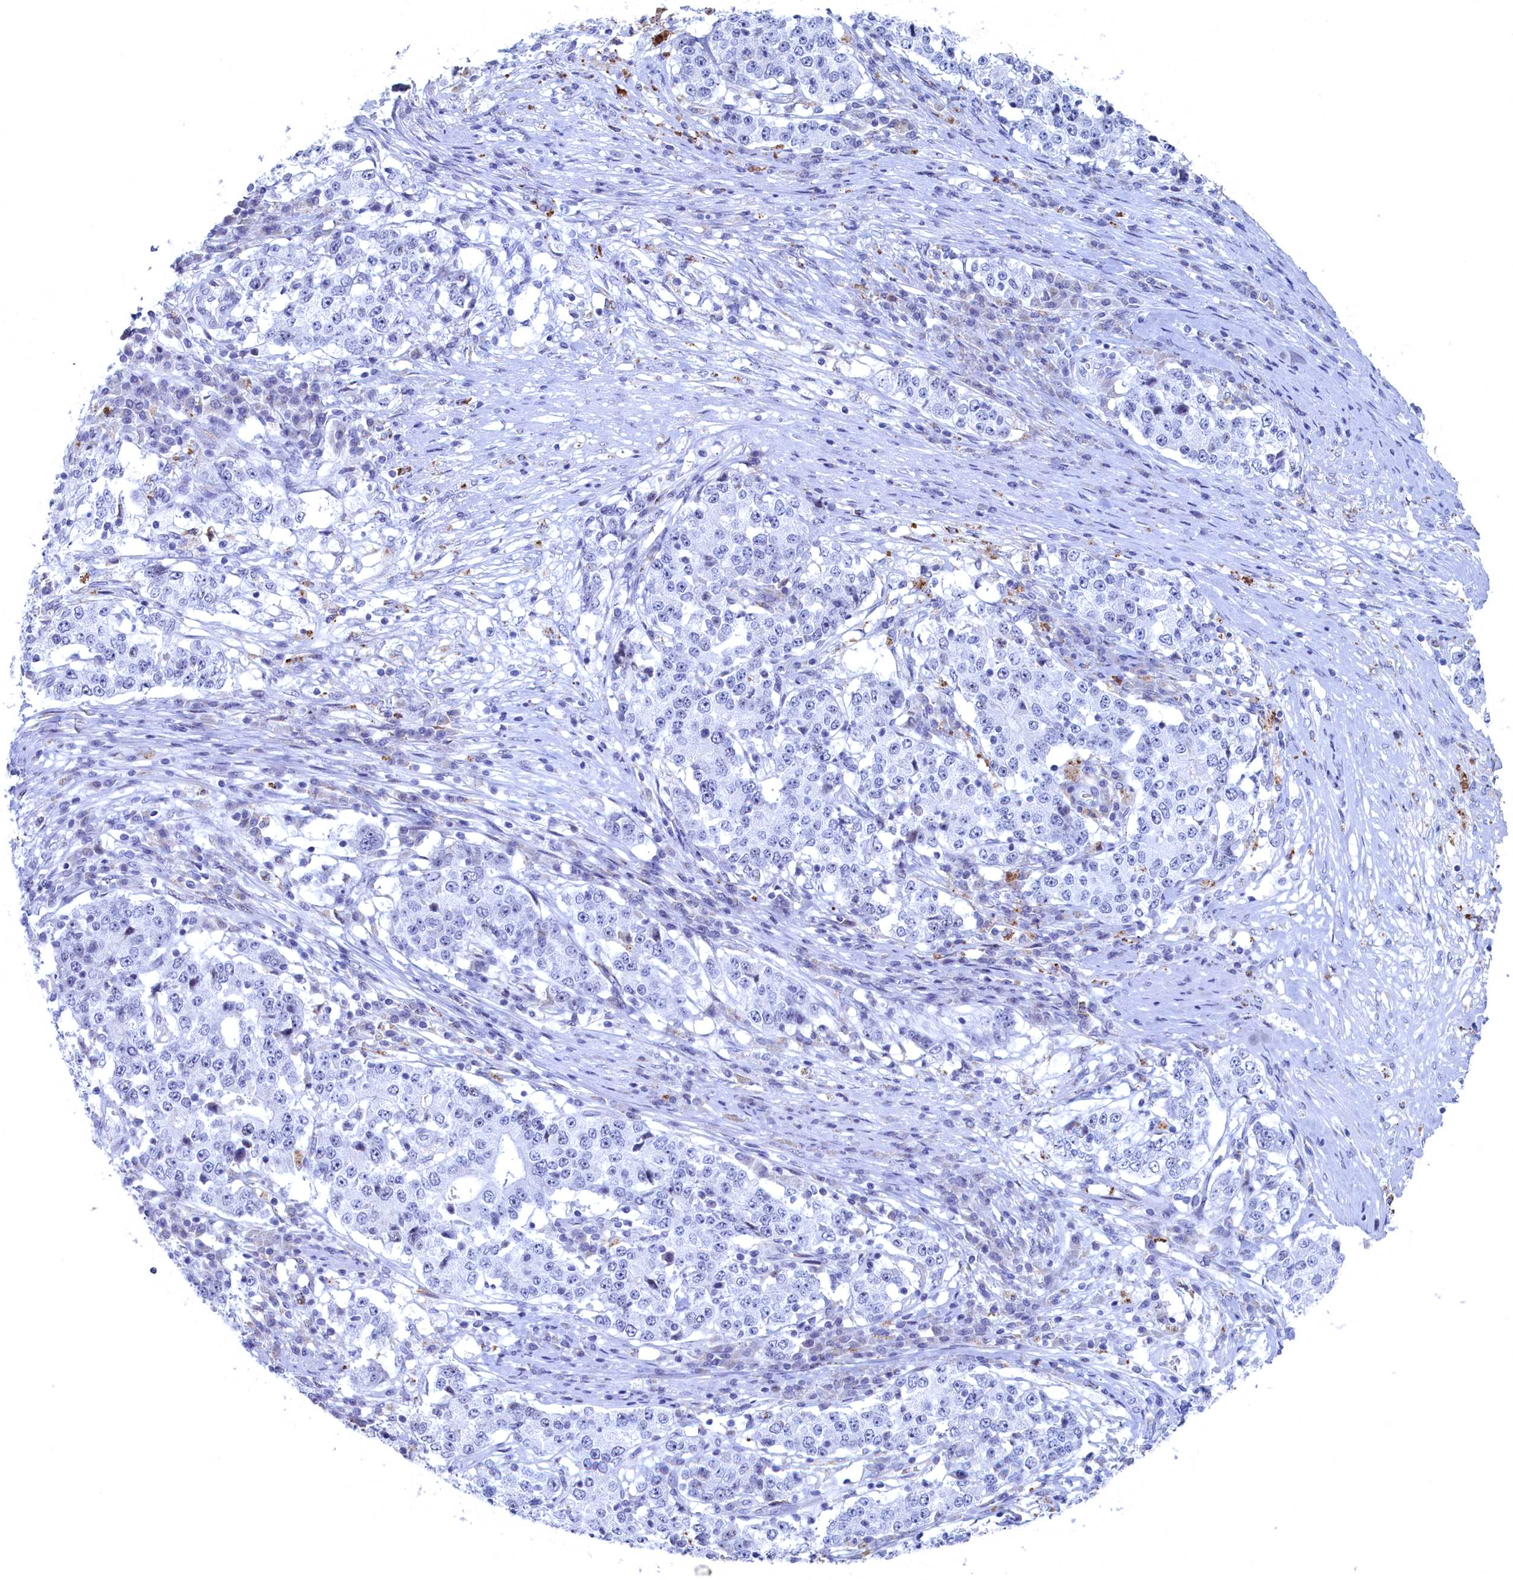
{"staining": {"intensity": "negative", "quantity": "none", "location": "none"}, "tissue": "stomach cancer", "cell_type": "Tumor cells", "image_type": "cancer", "snomed": [{"axis": "morphology", "description": "Adenocarcinoma, NOS"}, {"axis": "topography", "description": "Stomach"}], "caption": "Stomach cancer was stained to show a protein in brown. There is no significant staining in tumor cells.", "gene": "WDR76", "patient": {"sex": "male", "age": 59}}